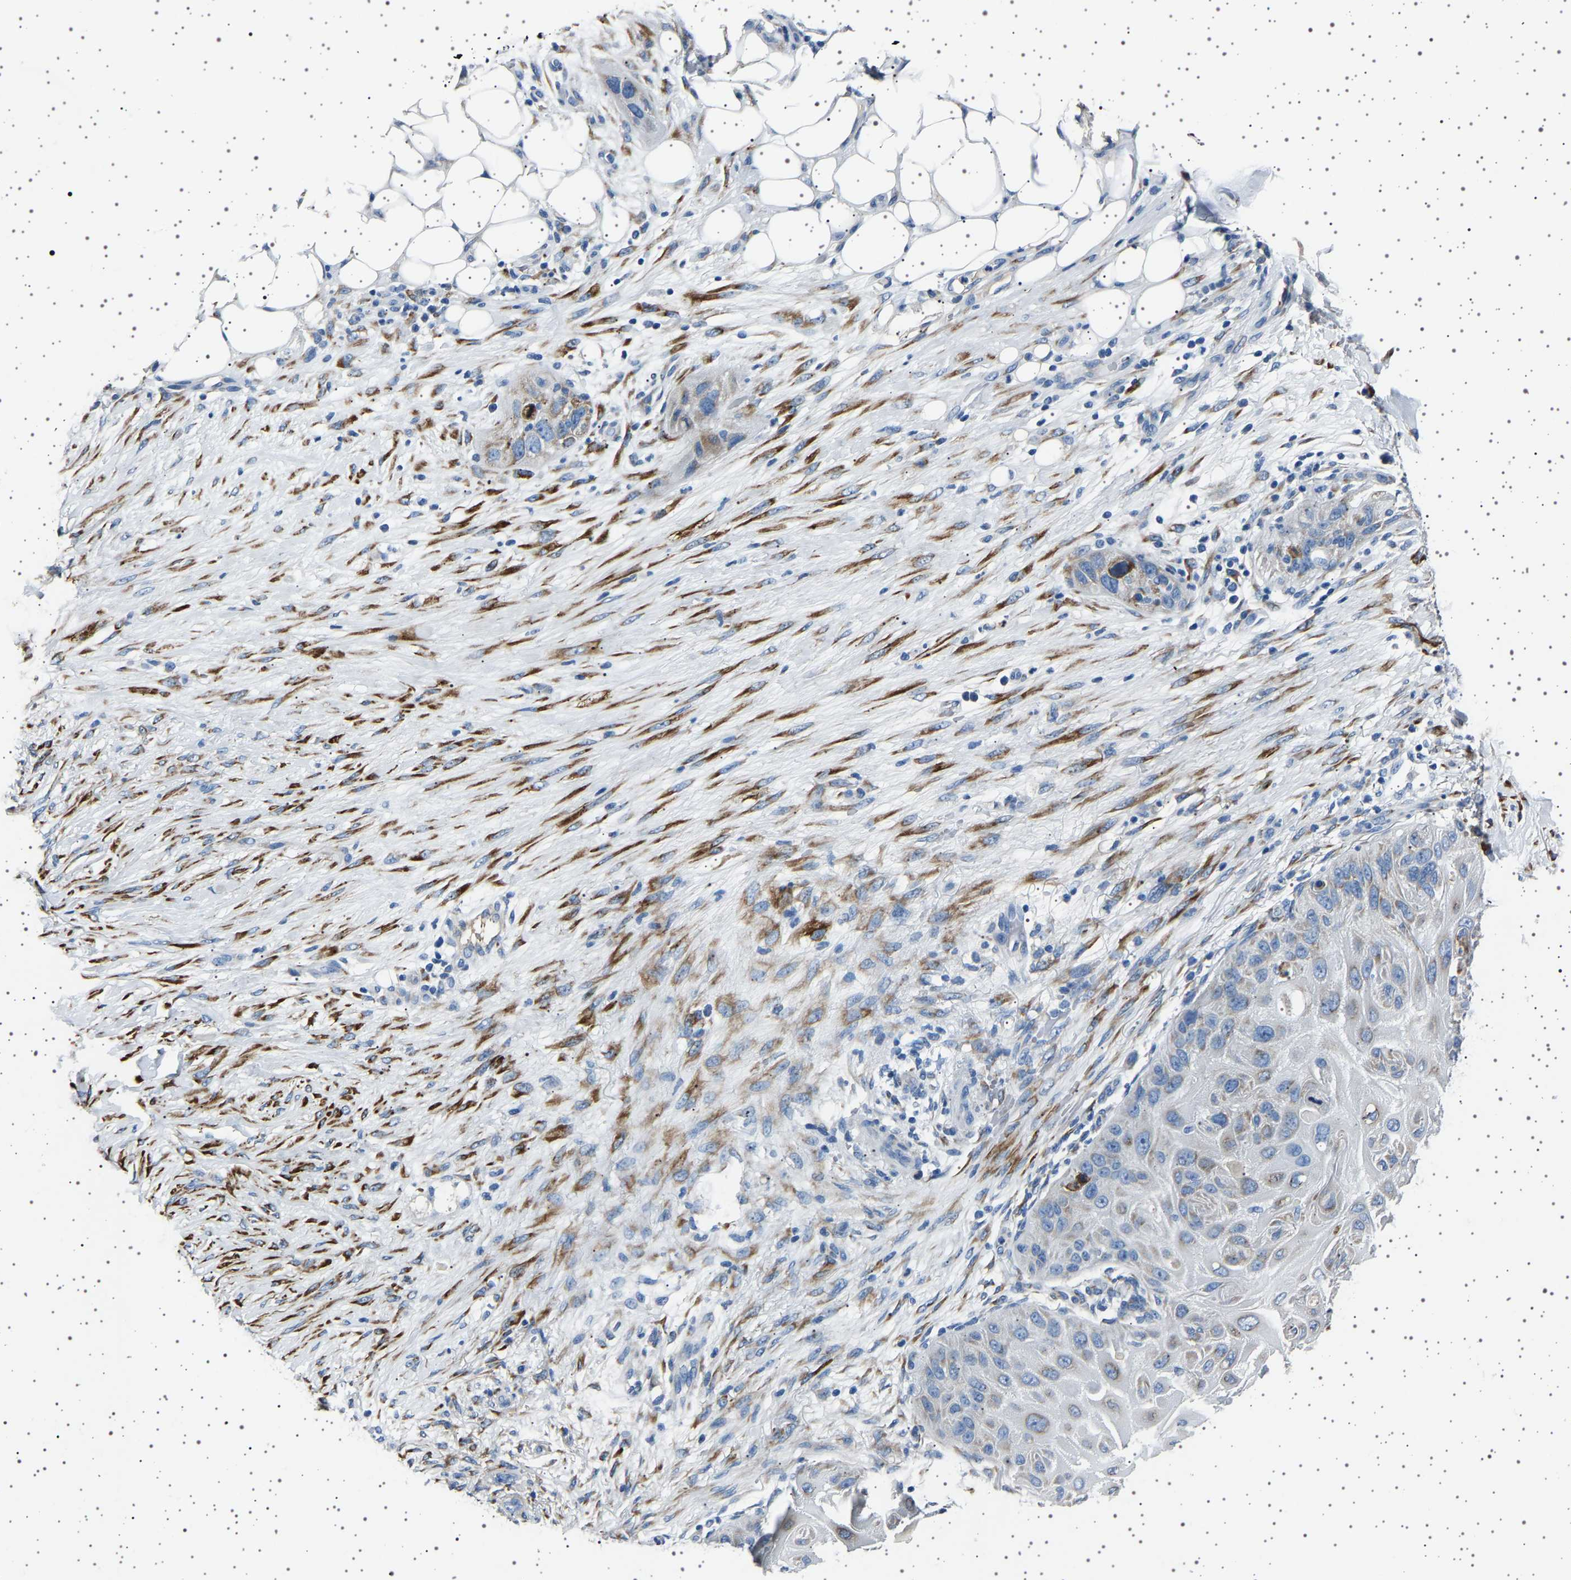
{"staining": {"intensity": "moderate", "quantity": ">75%", "location": "cytoplasmic/membranous"}, "tissue": "skin cancer", "cell_type": "Tumor cells", "image_type": "cancer", "snomed": [{"axis": "morphology", "description": "Squamous cell carcinoma, NOS"}, {"axis": "topography", "description": "Skin"}], "caption": "IHC photomicrograph of neoplastic tissue: skin squamous cell carcinoma stained using immunohistochemistry displays medium levels of moderate protein expression localized specifically in the cytoplasmic/membranous of tumor cells, appearing as a cytoplasmic/membranous brown color.", "gene": "FTCD", "patient": {"sex": "female", "age": 77}}